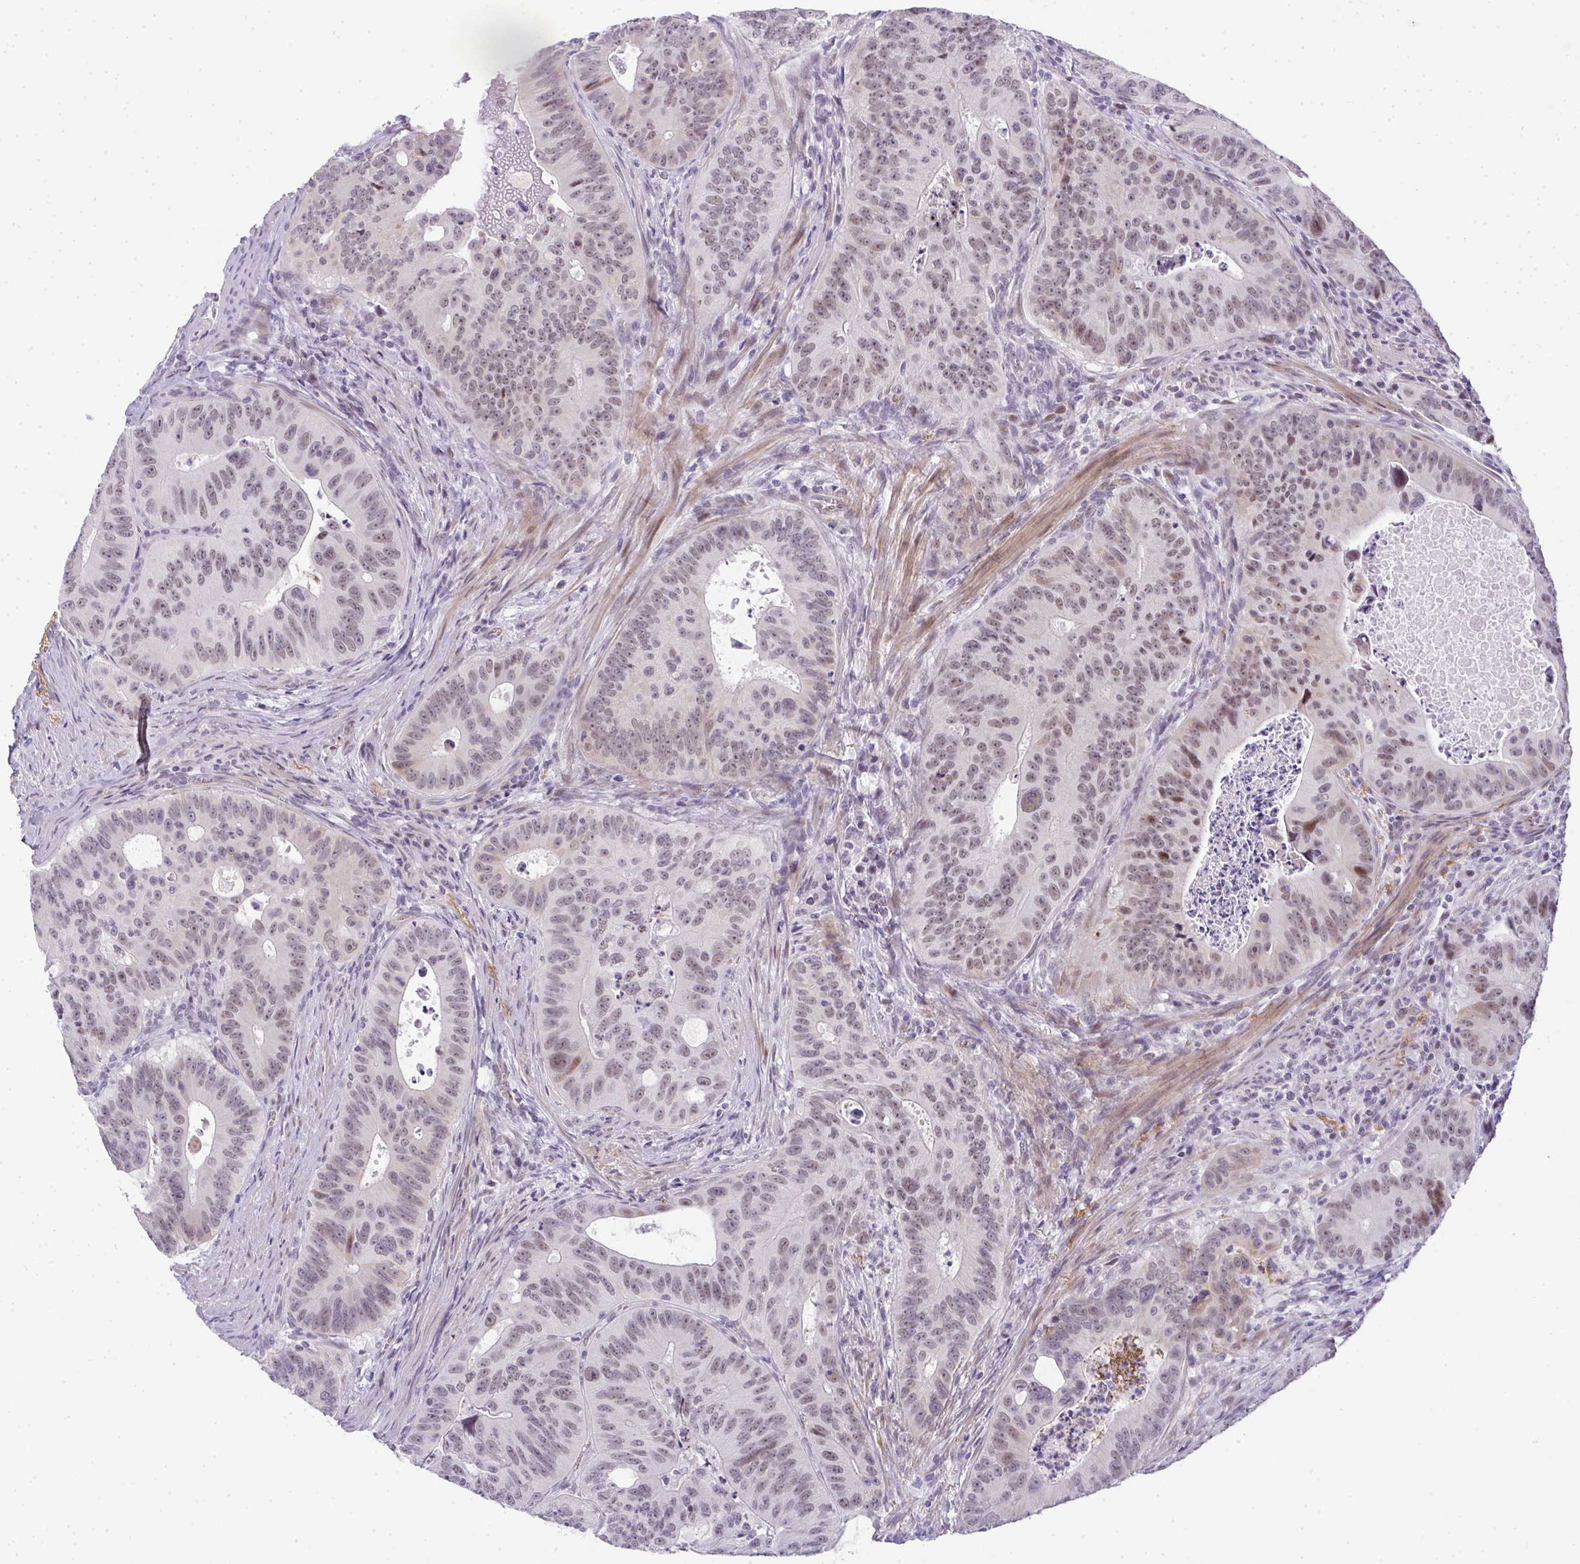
{"staining": {"intensity": "weak", "quantity": "25%-75%", "location": "nuclear"}, "tissue": "colorectal cancer", "cell_type": "Tumor cells", "image_type": "cancer", "snomed": [{"axis": "morphology", "description": "Adenocarcinoma, NOS"}, {"axis": "topography", "description": "Colon"}], "caption": "Colorectal cancer stained for a protein (brown) reveals weak nuclear positive expression in about 25%-75% of tumor cells.", "gene": "TNMD", "patient": {"sex": "male", "age": 62}}